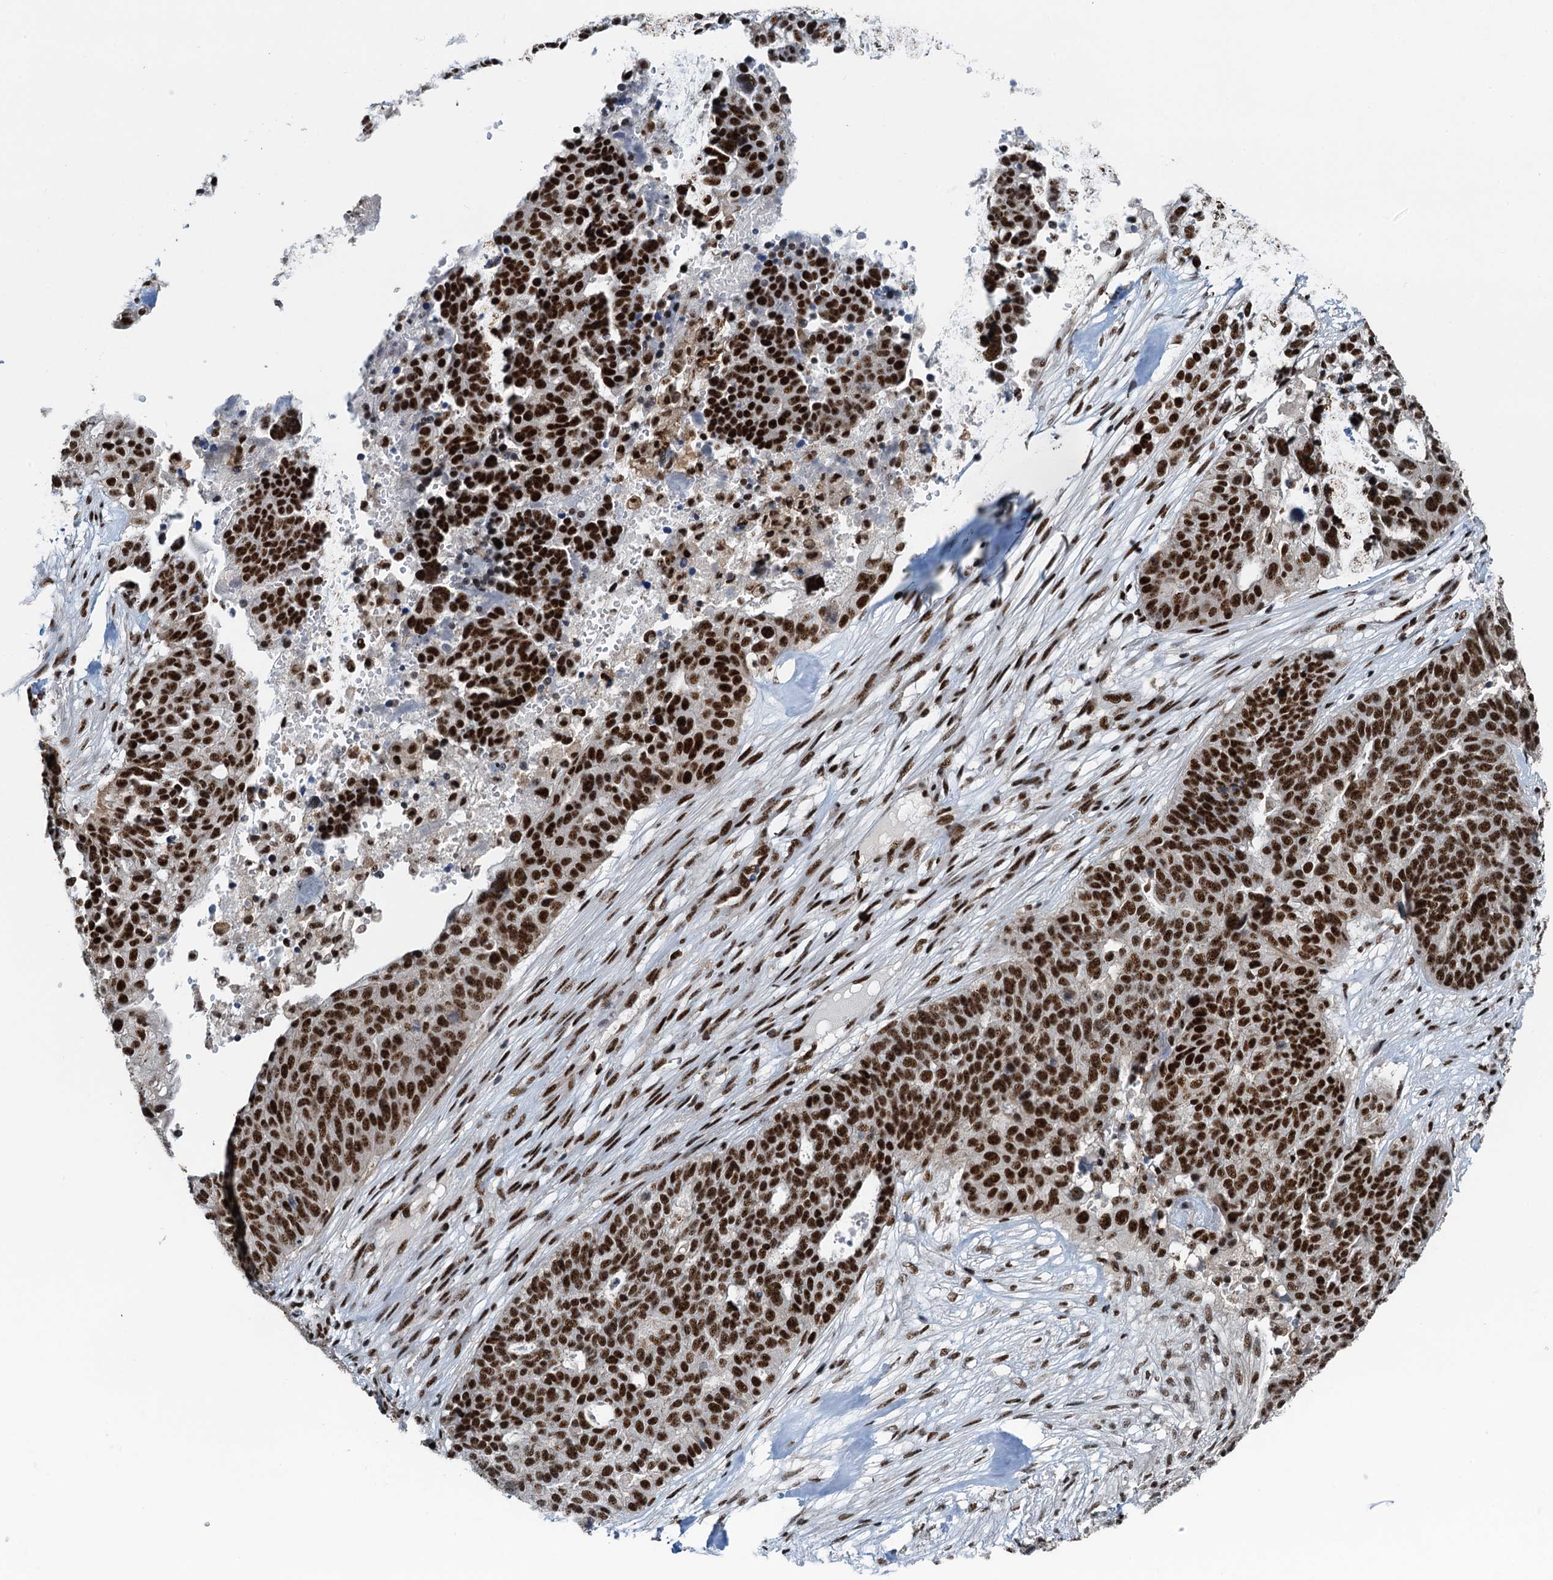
{"staining": {"intensity": "strong", "quantity": ">75%", "location": "nuclear"}, "tissue": "ovarian cancer", "cell_type": "Tumor cells", "image_type": "cancer", "snomed": [{"axis": "morphology", "description": "Cystadenocarcinoma, serous, NOS"}, {"axis": "topography", "description": "Ovary"}], "caption": "Immunohistochemistry (DAB) staining of human ovarian serous cystadenocarcinoma reveals strong nuclear protein staining in about >75% of tumor cells.", "gene": "RBM26", "patient": {"sex": "female", "age": 59}}